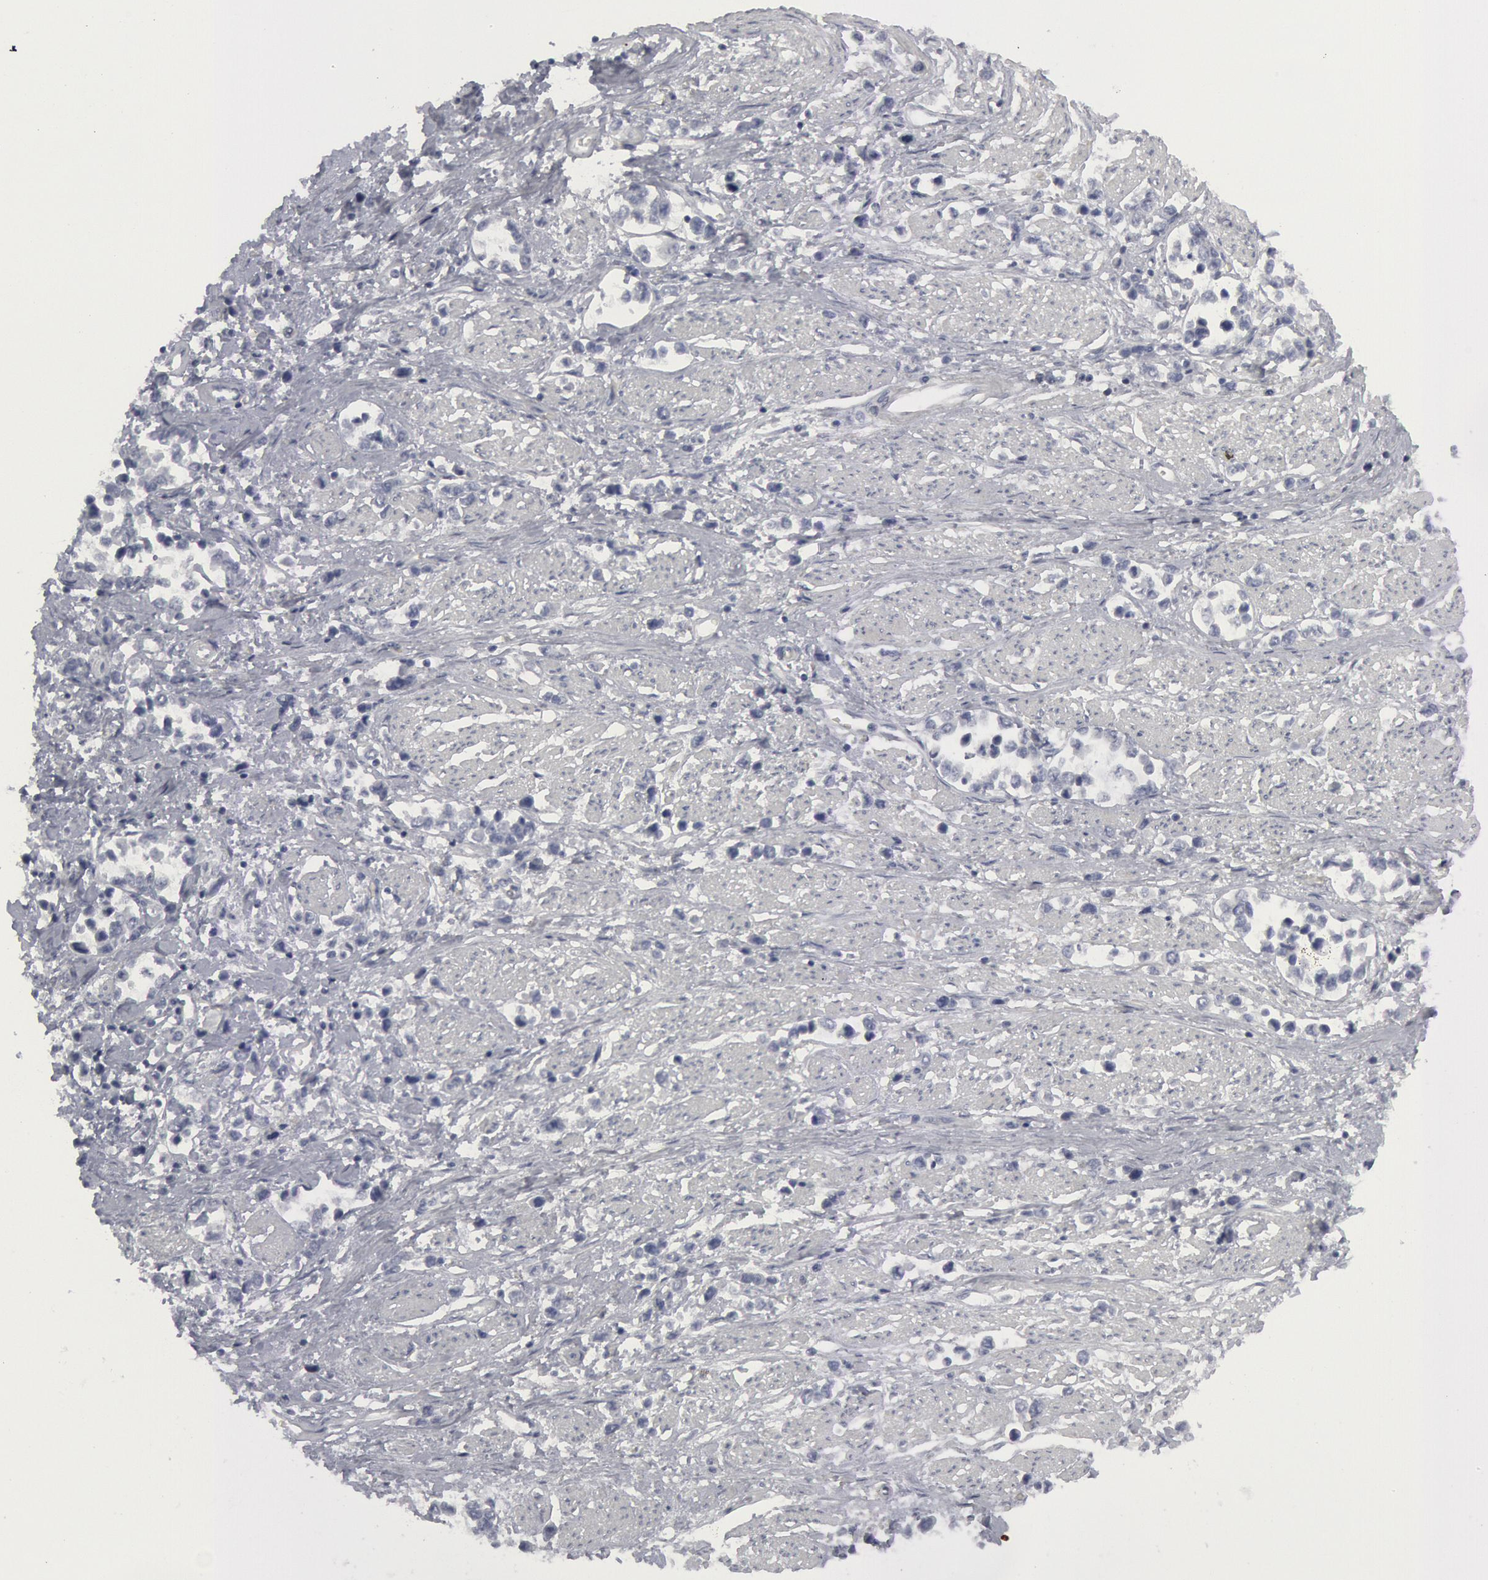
{"staining": {"intensity": "negative", "quantity": "none", "location": "none"}, "tissue": "stomach cancer", "cell_type": "Tumor cells", "image_type": "cancer", "snomed": [{"axis": "morphology", "description": "Adenocarcinoma, NOS"}, {"axis": "topography", "description": "Stomach, upper"}], "caption": "This is a micrograph of immunohistochemistry (IHC) staining of stomach adenocarcinoma, which shows no expression in tumor cells.", "gene": "DMC1", "patient": {"sex": "male", "age": 76}}